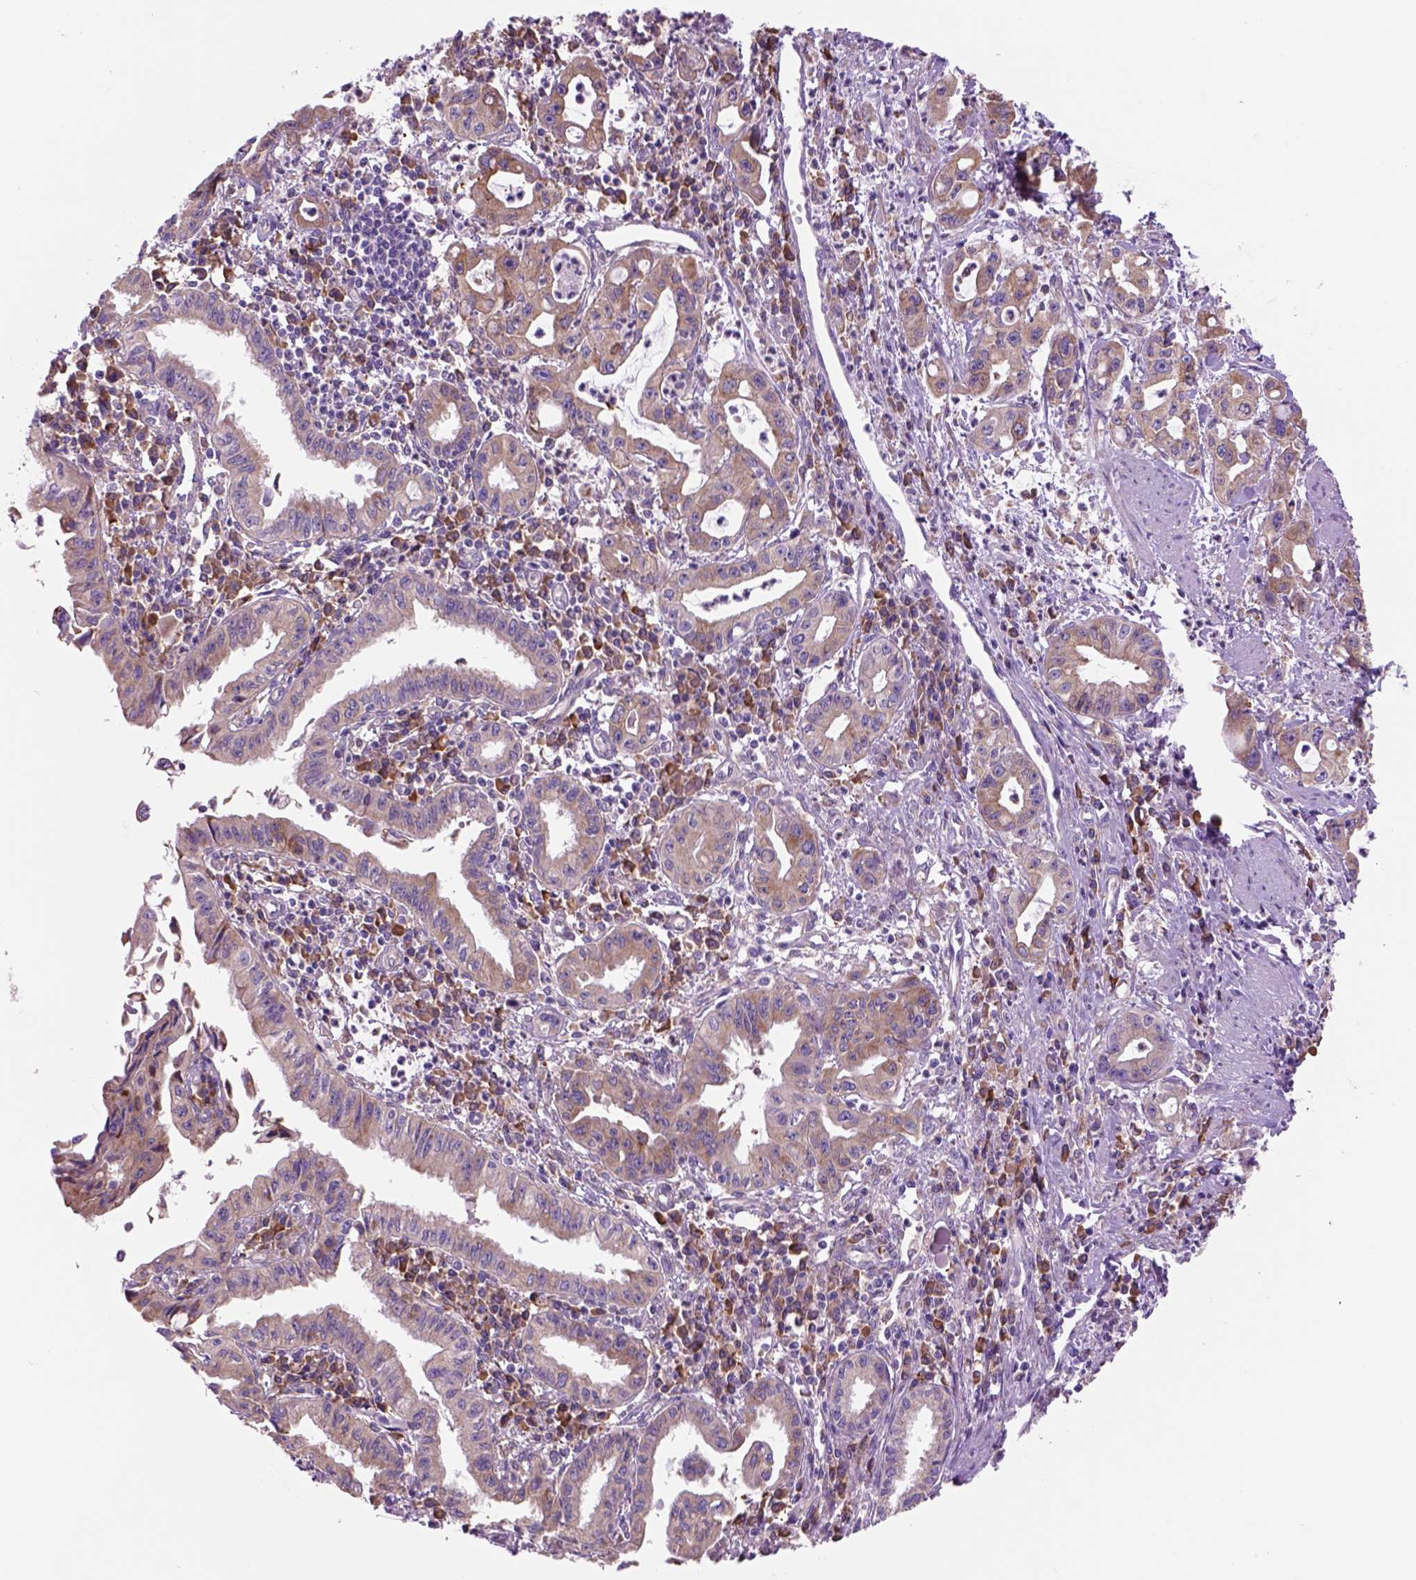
{"staining": {"intensity": "moderate", "quantity": "<25%", "location": "cytoplasmic/membranous"}, "tissue": "pancreatic cancer", "cell_type": "Tumor cells", "image_type": "cancer", "snomed": [{"axis": "morphology", "description": "Adenocarcinoma, NOS"}, {"axis": "topography", "description": "Pancreas"}], "caption": "The photomicrograph demonstrates staining of pancreatic cancer, revealing moderate cytoplasmic/membranous protein staining (brown color) within tumor cells.", "gene": "PIAS3", "patient": {"sex": "male", "age": 72}}